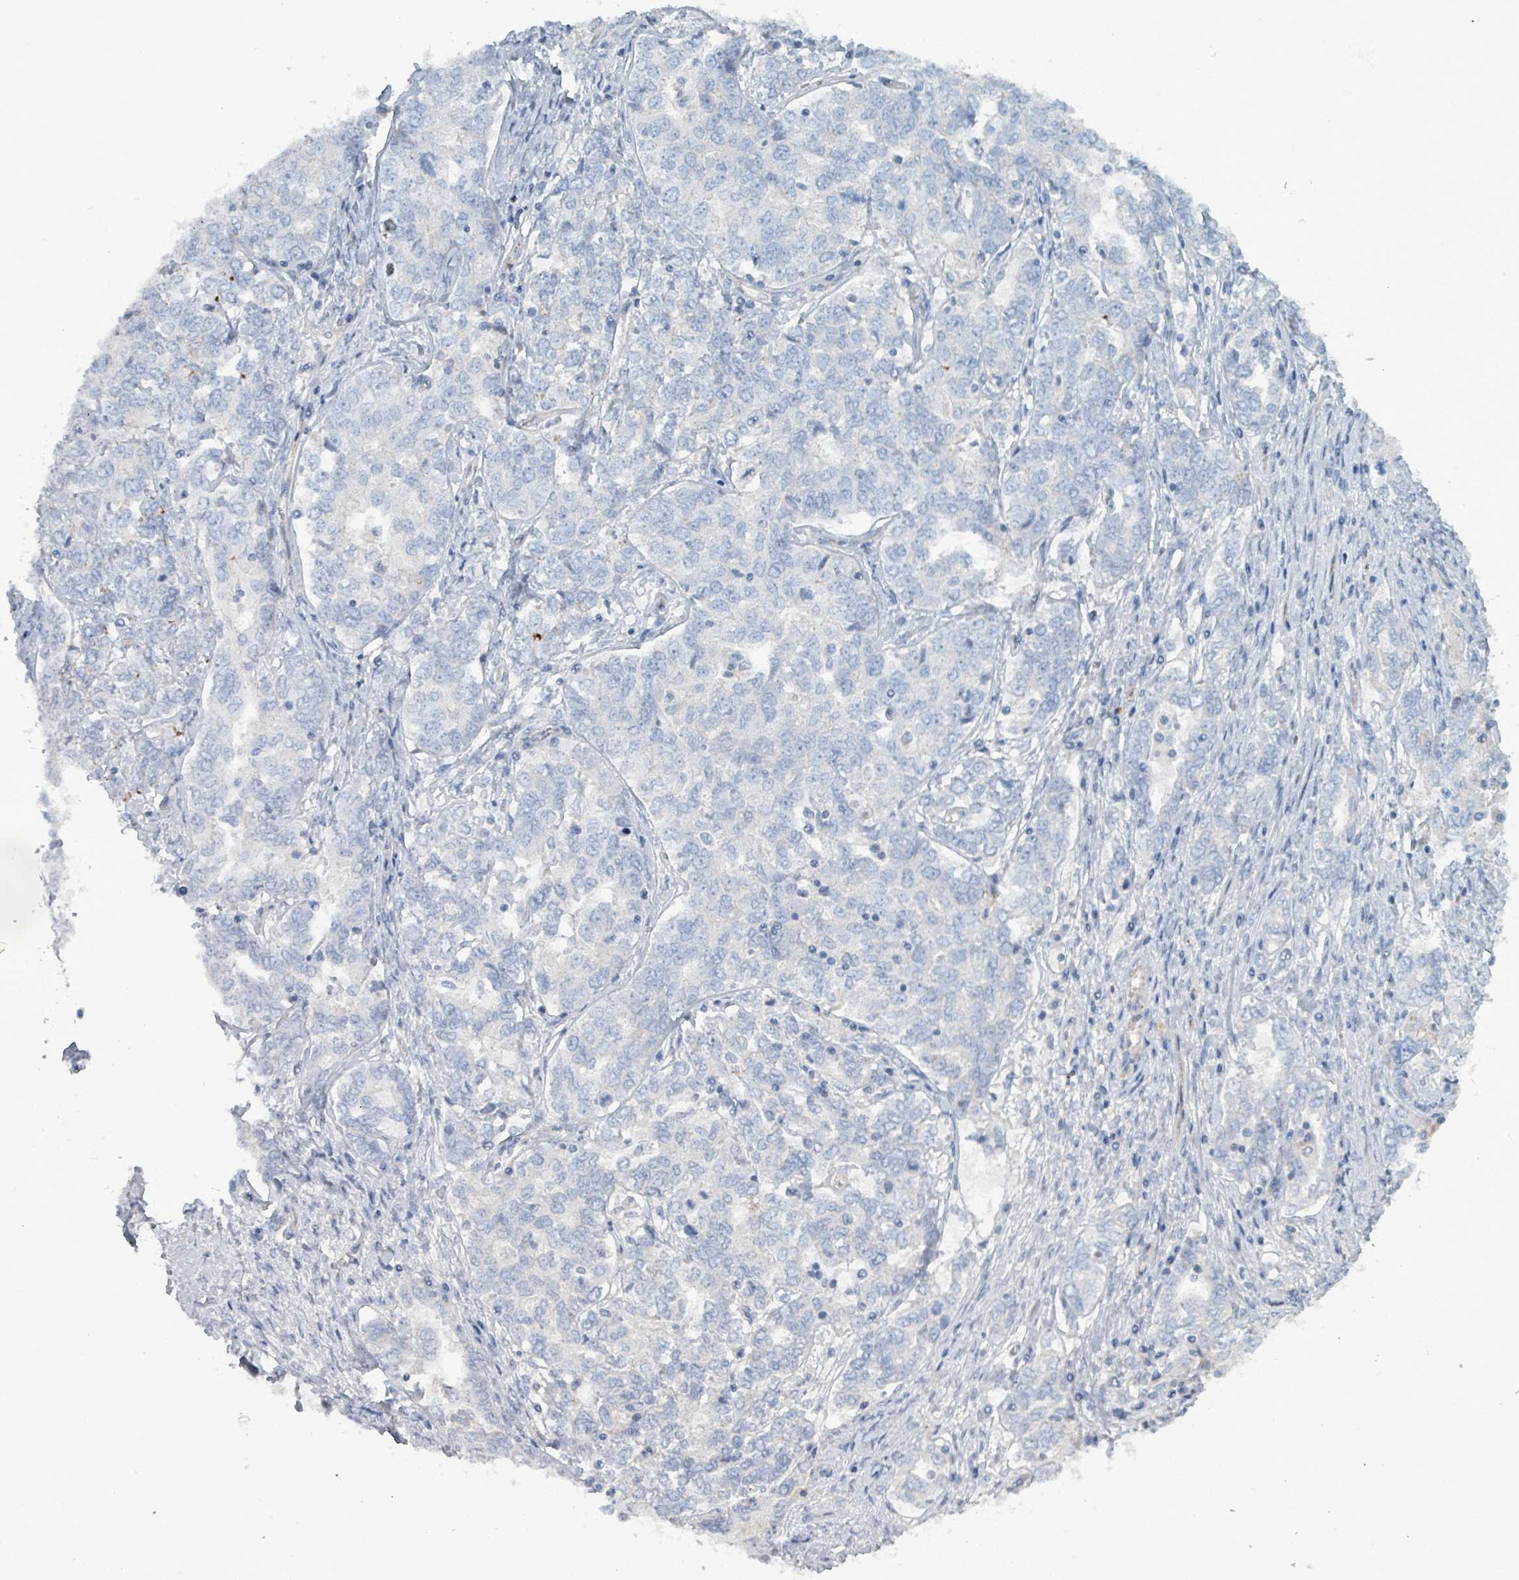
{"staining": {"intensity": "negative", "quantity": "none", "location": "none"}, "tissue": "ovarian cancer", "cell_type": "Tumor cells", "image_type": "cancer", "snomed": [{"axis": "morphology", "description": "Carcinoma, endometroid"}, {"axis": "topography", "description": "Ovary"}], "caption": "Tumor cells are negative for protein expression in human ovarian cancer.", "gene": "TAAR5", "patient": {"sex": "female", "age": 62}}